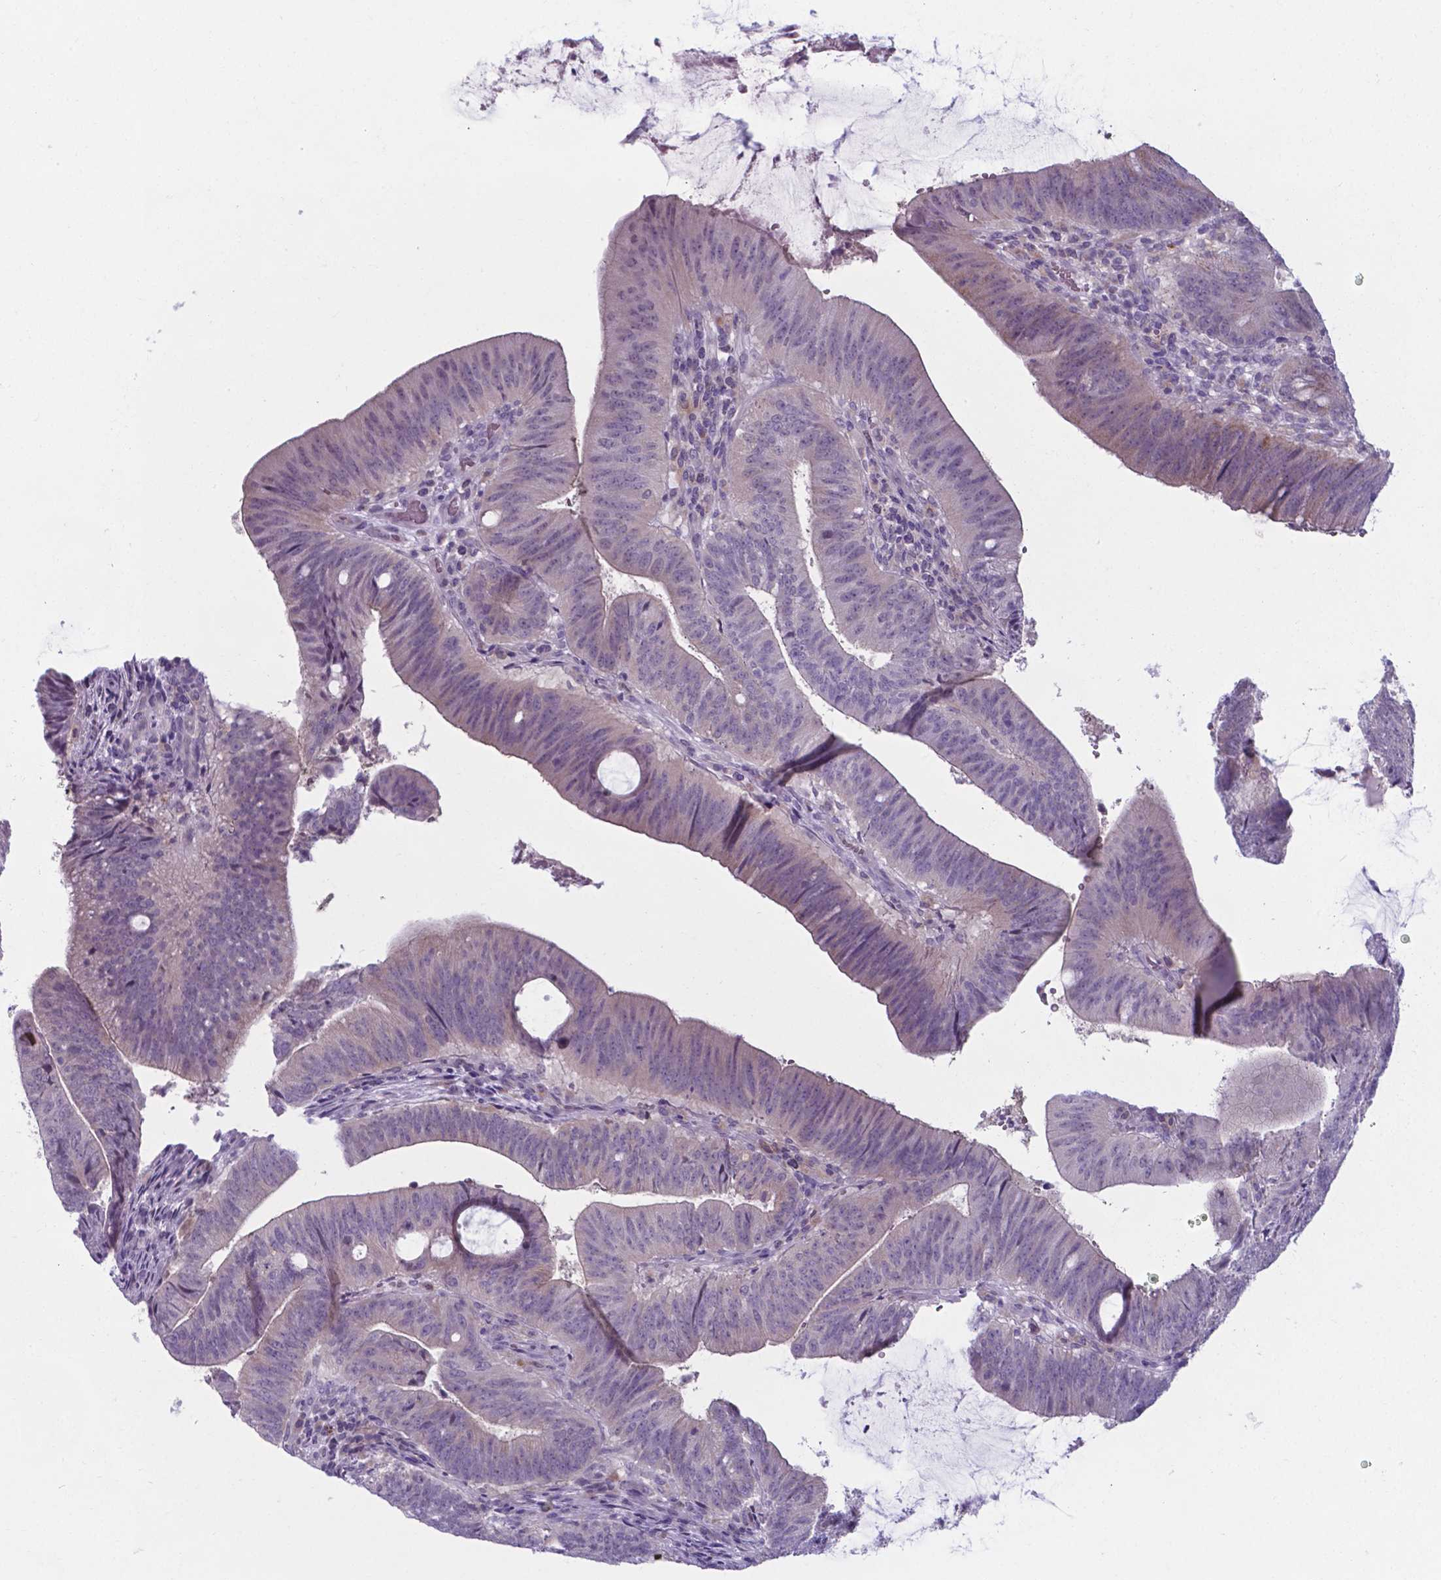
{"staining": {"intensity": "negative", "quantity": "none", "location": "none"}, "tissue": "colorectal cancer", "cell_type": "Tumor cells", "image_type": "cancer", "snomed": [{"axis": "morphology", "description": "Adenocarcinoma, NOS"}, {"axis": "topography", "description": "Colon"}], "caption": "An image of colorectal cancer stained for a protein exhibits no brown staining in tumor cells. The staining is performed using DAB brown chromogen with nuclei counter-stained in using hematoxylin.", "gene": "AP5B1", "patient": {"sex": "female", "age": 43}}